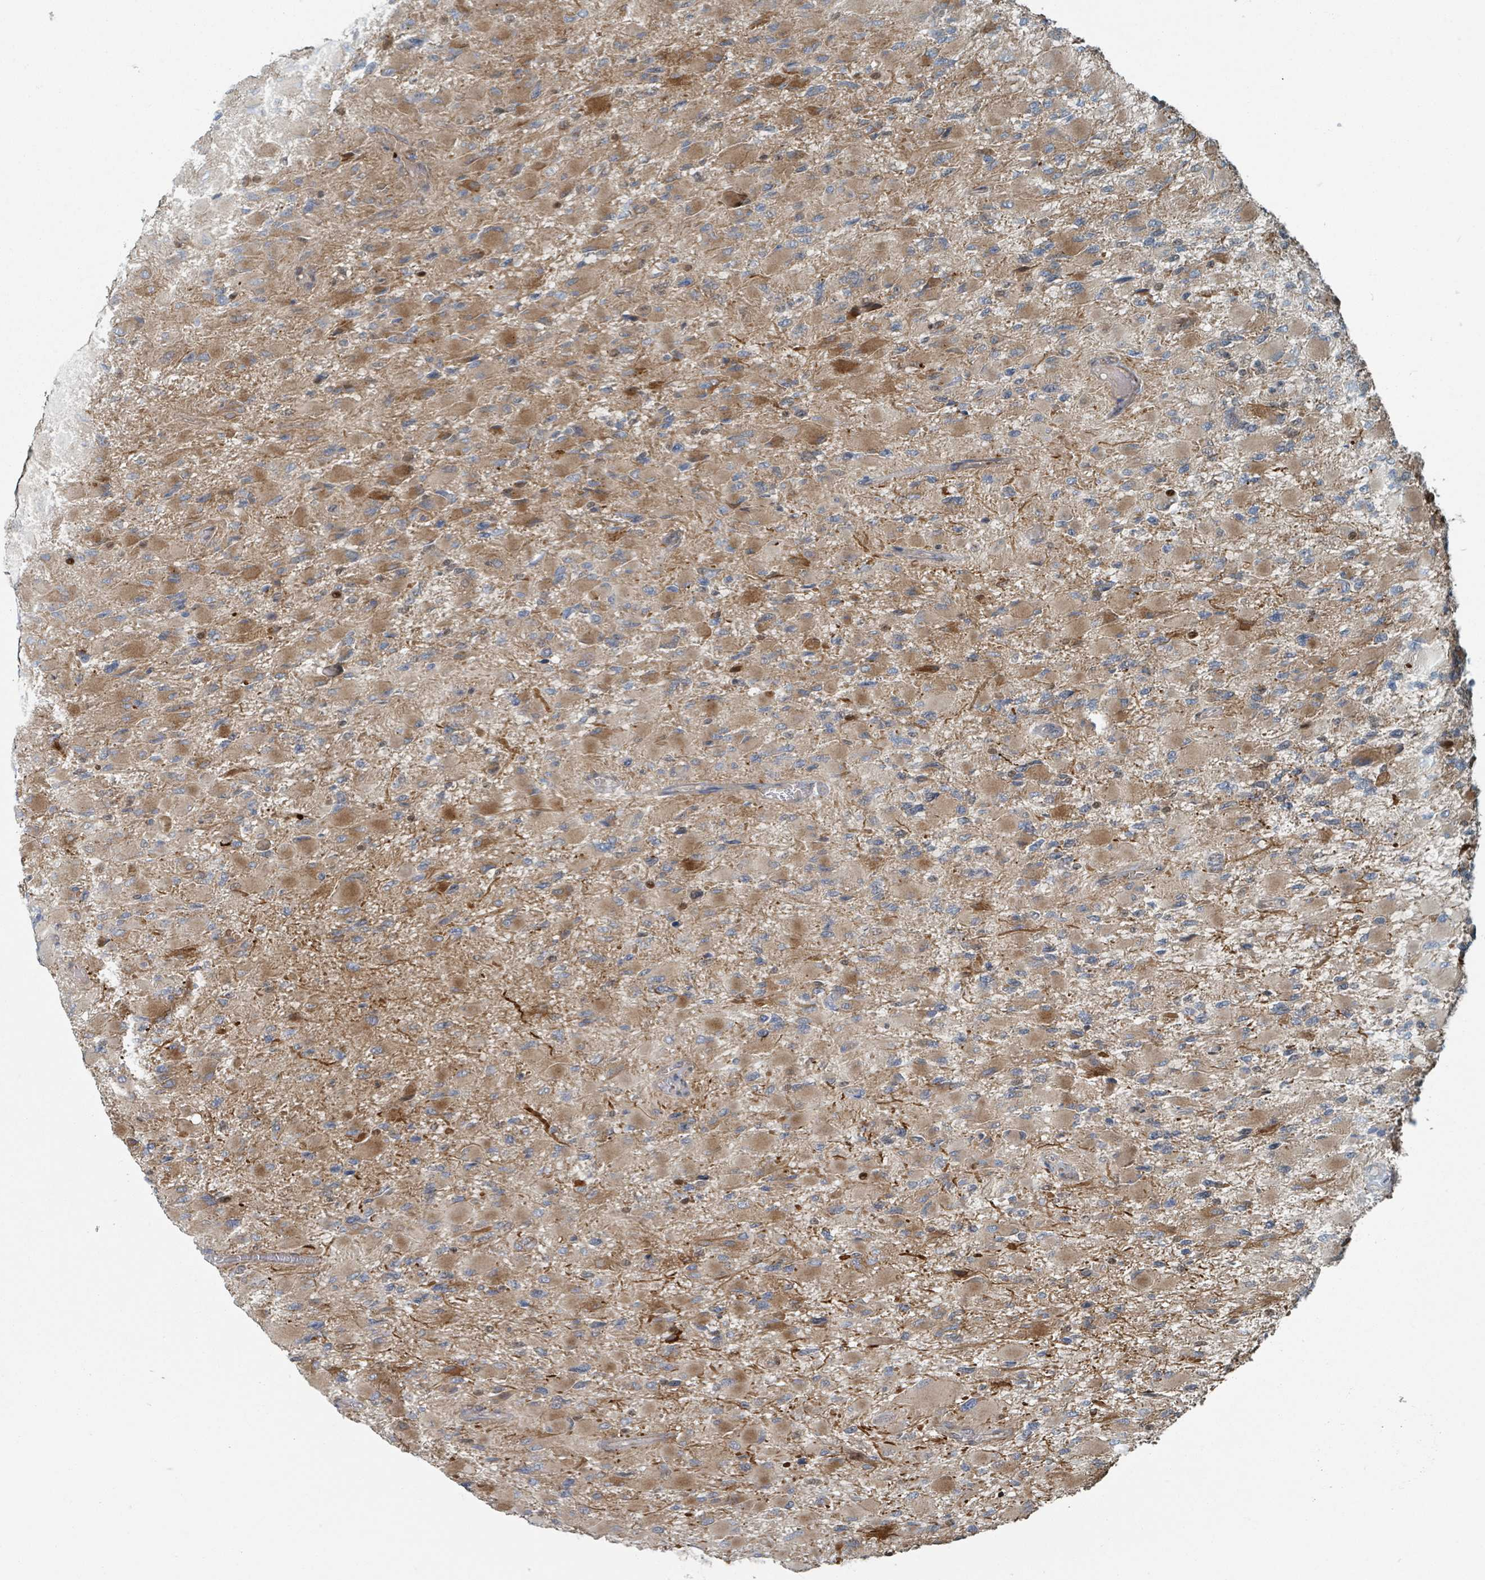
{"staining": {"intensity": "moderate", "quantity": ">75%", "location": "cytoplasmic/membranous"}, "tissue": "glioma", "cell_type": "Tumor cells", "image_type": "cancer", "snomed": [{"axis": "morphology", "description": "Glioma, malignant, High grade"}, {"axis": "topography", "description": "Cerebral cortex"}], "caption": "Glioma stained for a protein (brown) demonstrates moderate cytoplasmic/membranous positive expression in about >75% of tumor cells.", "gene": "RHPN2", "patient": {"sex": "female", "age": 36}}